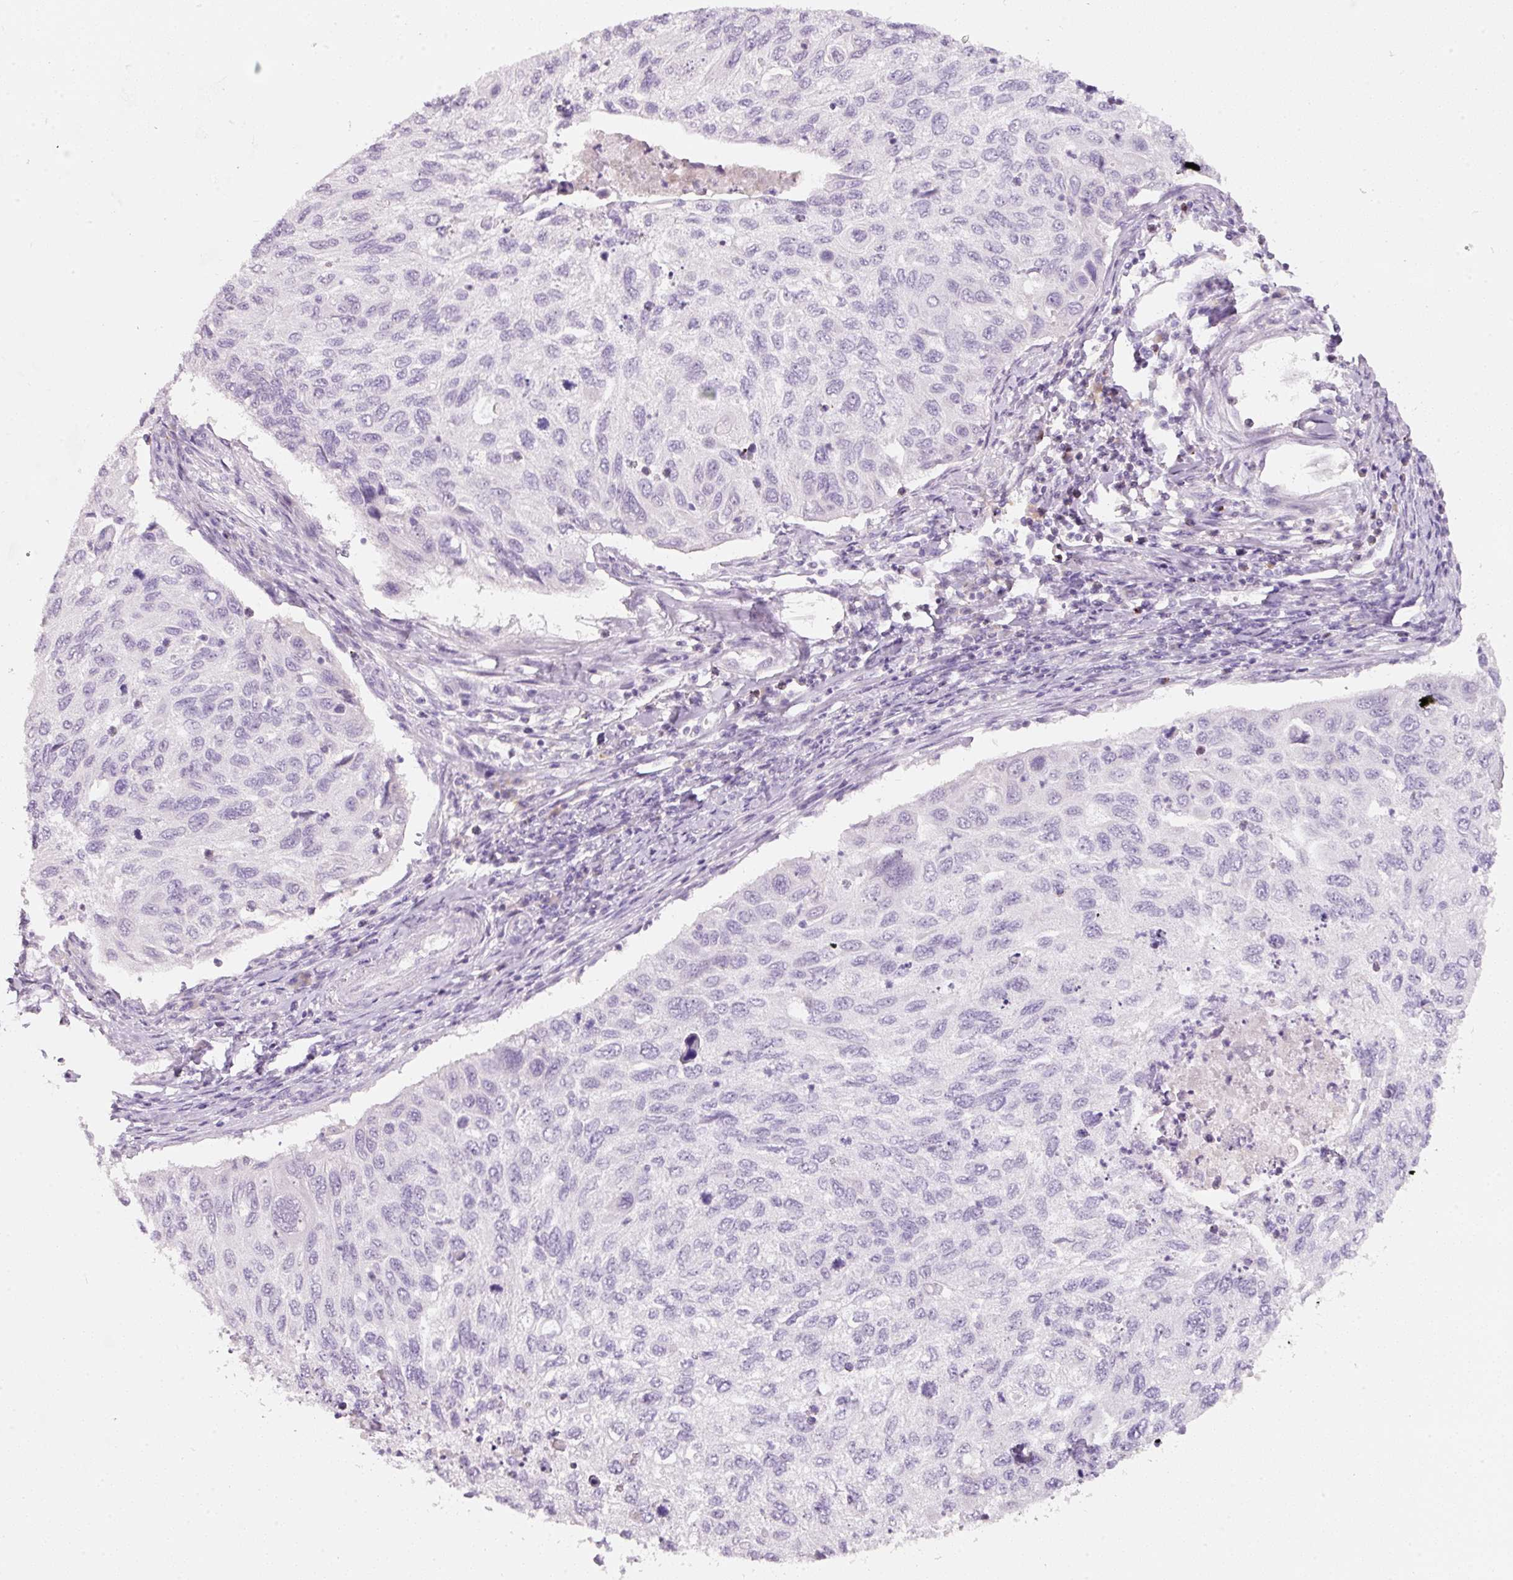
{"staining": {"intensity": "negative", "quantity": "none", "location": "none"}, "tissue": "cervical cancer", "cell_type": "Tumor cells", "image_type": "cancer", "snomed": [{"axis": "morphology", "description": "Squamous cell carcinoma, NOS"}, {"axis": "topography", "description": "Cervix"}], "caption": "Micrograph shows no protein expression in tumor cells of cervical squamous cell carcinoma tissue.", "gene": "ENSG00000206549", "patient": {"sex": "female", "age": 70}}